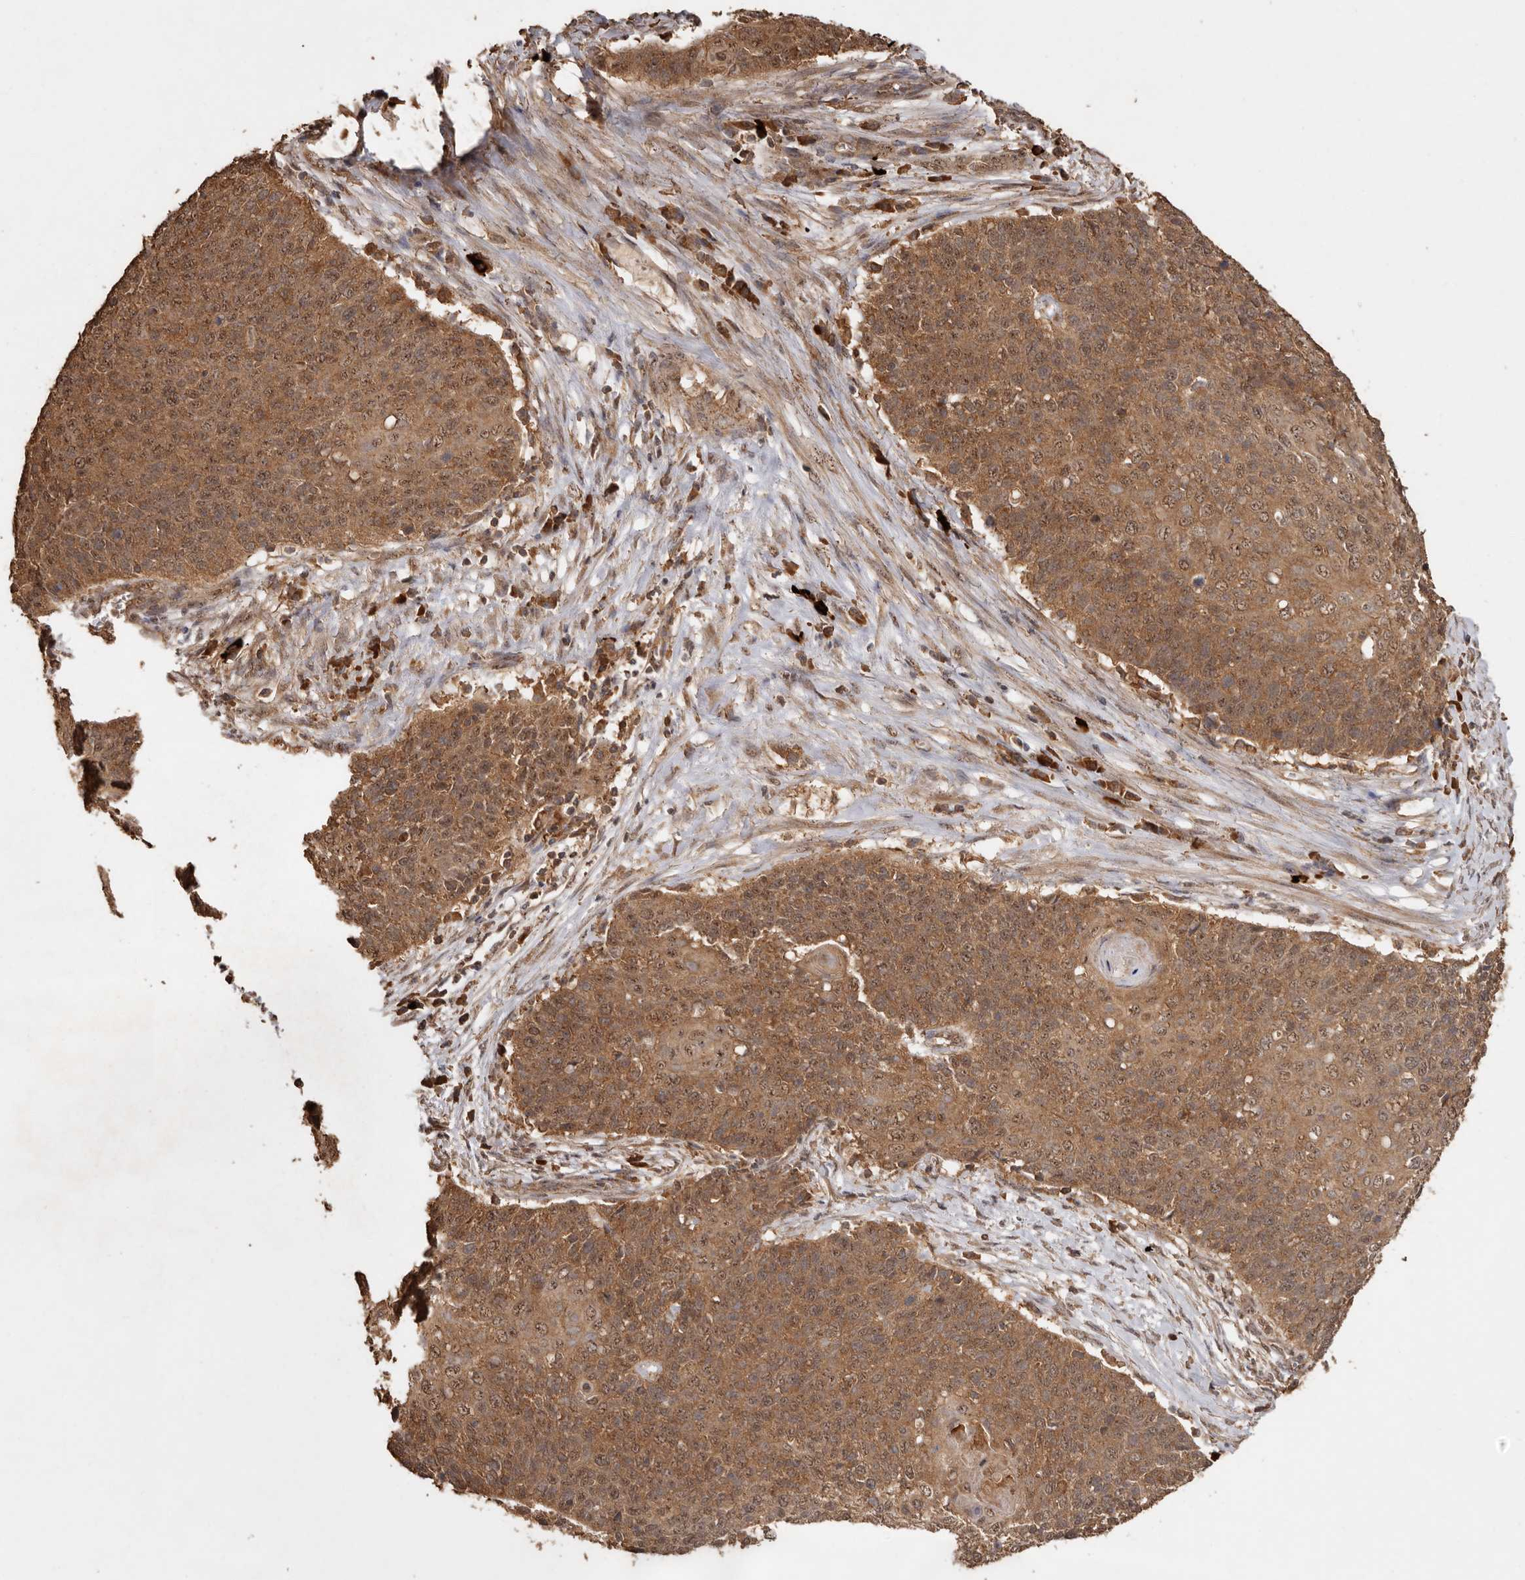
{"staining": {"intensity": "moderate", "quantity": ">75%", "location": "cytoplasmic/membranous,nuclear"}, "tissue": "cervical cancer", "cell_type": "Tumor cells", "image_type": "cancer", "snomed": [{"axis": "morphology", "description": "Squamous cell carcinoma, NOS"}, {"axis": "topography", "description": "Cervix"}], "caption": "Protein expression analysis of cervical cancer (squamous cell carcinoma) displays moderate cytoplasmic/membranous and nuclear positivity in approximately >75% of tumor cells.", "gene": "RWDD1", "patient": {"sex": "female", "age": 39}}